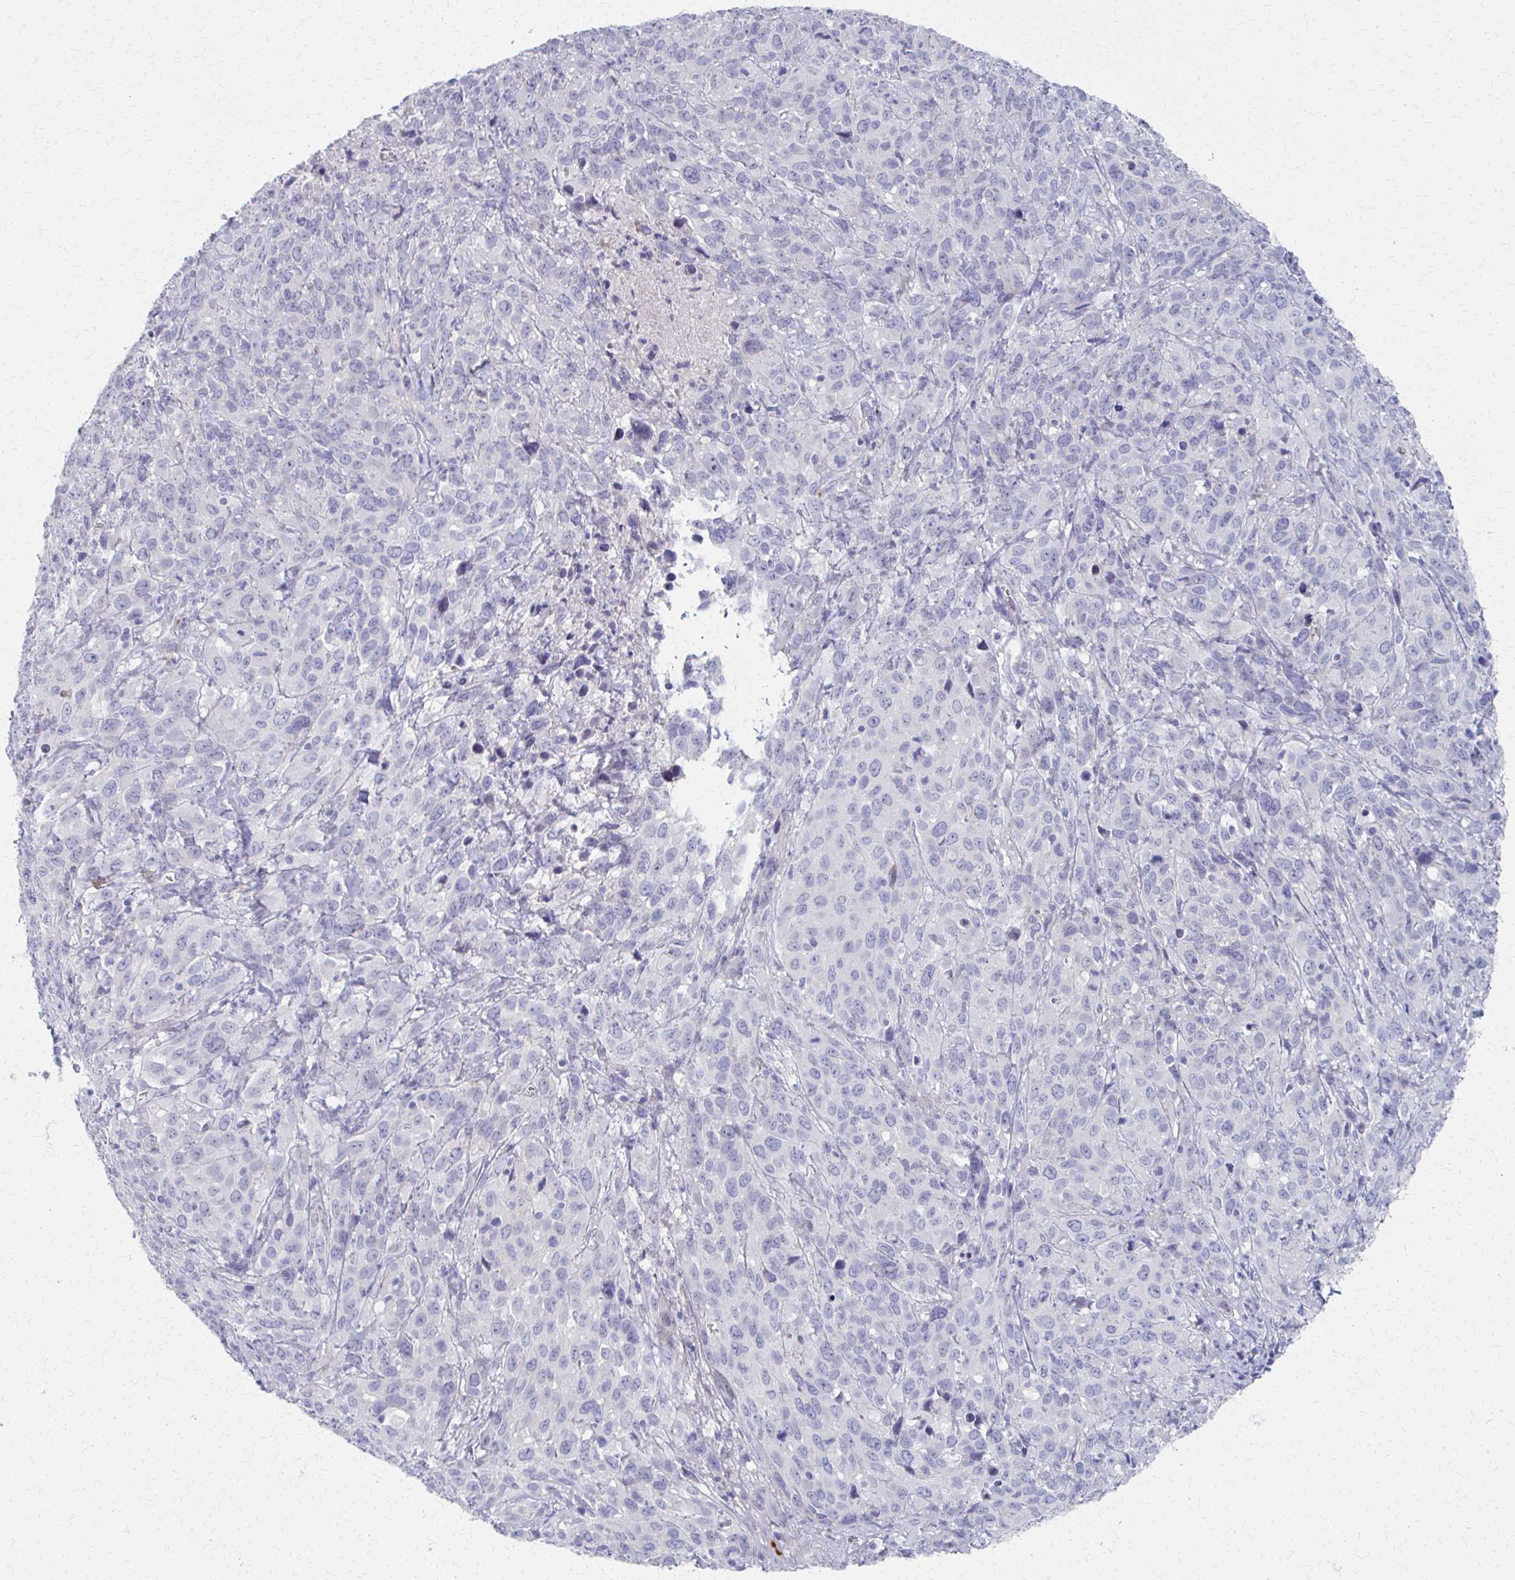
{"staining": {"intensity": "negative", "quantity": "none", "location": "none"}, "tissue": "breast cancer", "cell_type": "Tumor cells", "image_type": "cancer", "snomed": [{"axis": "morphology", "description": "Duct carcinoma"}, {"axis": "topography", "description": "Breast"}], "caption": "Micrograph shows no significant protein expression in tumor cells of breast invasive ductal carcinoma.", "gene": "MS4A2", "patient": {"sex": "female", "age": 24}}